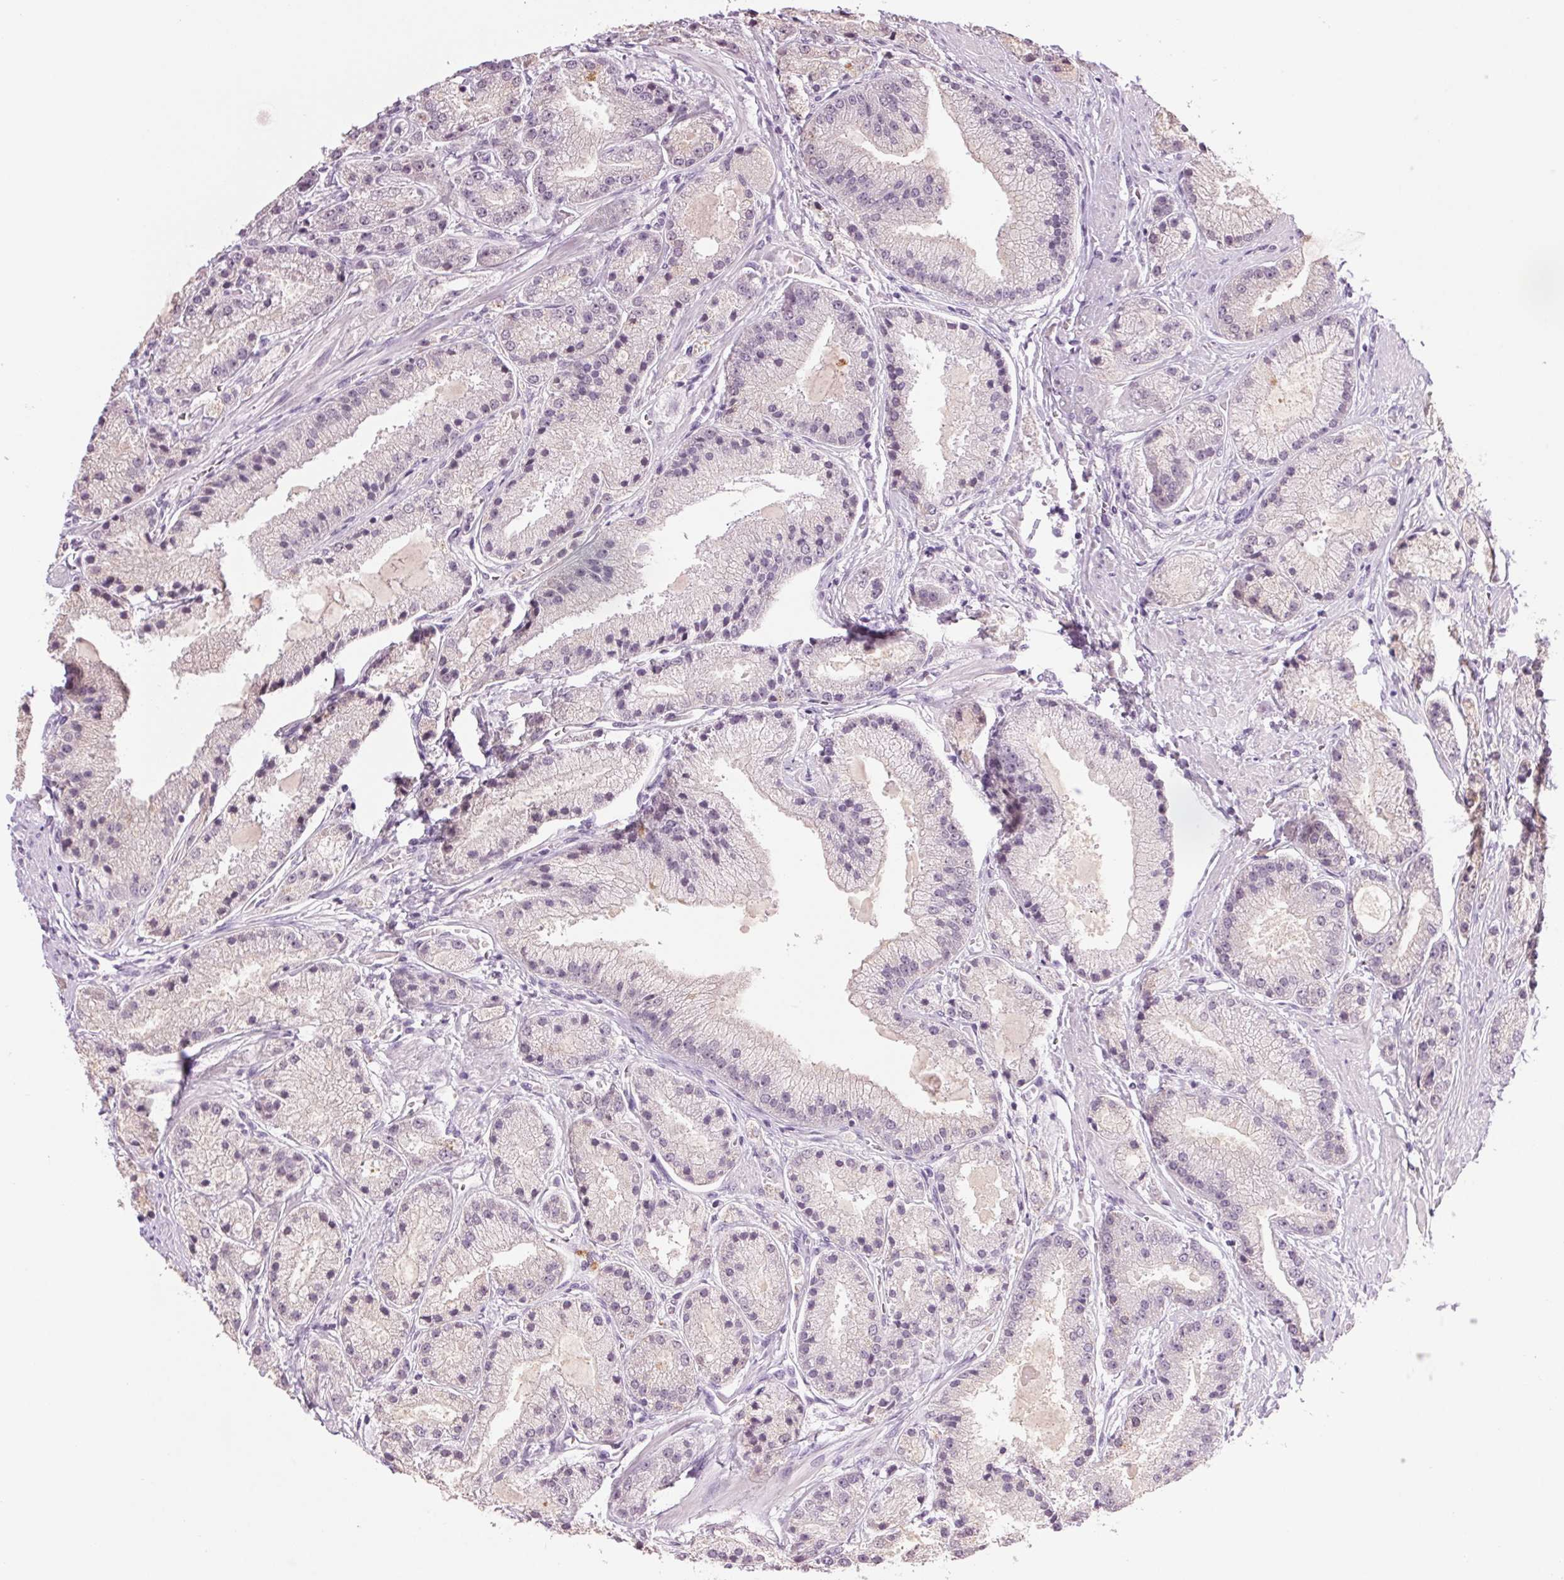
{"staining": {"intensity": "weak", "quantity": "<25%", "location": "nuclear"}, "tissue": "prostate cancer", "cell_type": "Tumor cells", "image_type": "cancer", "snomed": [{"axis": "morphology", "description": "Adenocarcinoma, High grade"}, {"axis": "topography", "description": "Prostate"}], "caption": "Human prostate cancer stained for a protein using immunohistochemistry (IHC) shows no staining in tumor cells.", "gene": "MPO", "patient": {"sex": "male", "age": 67}}